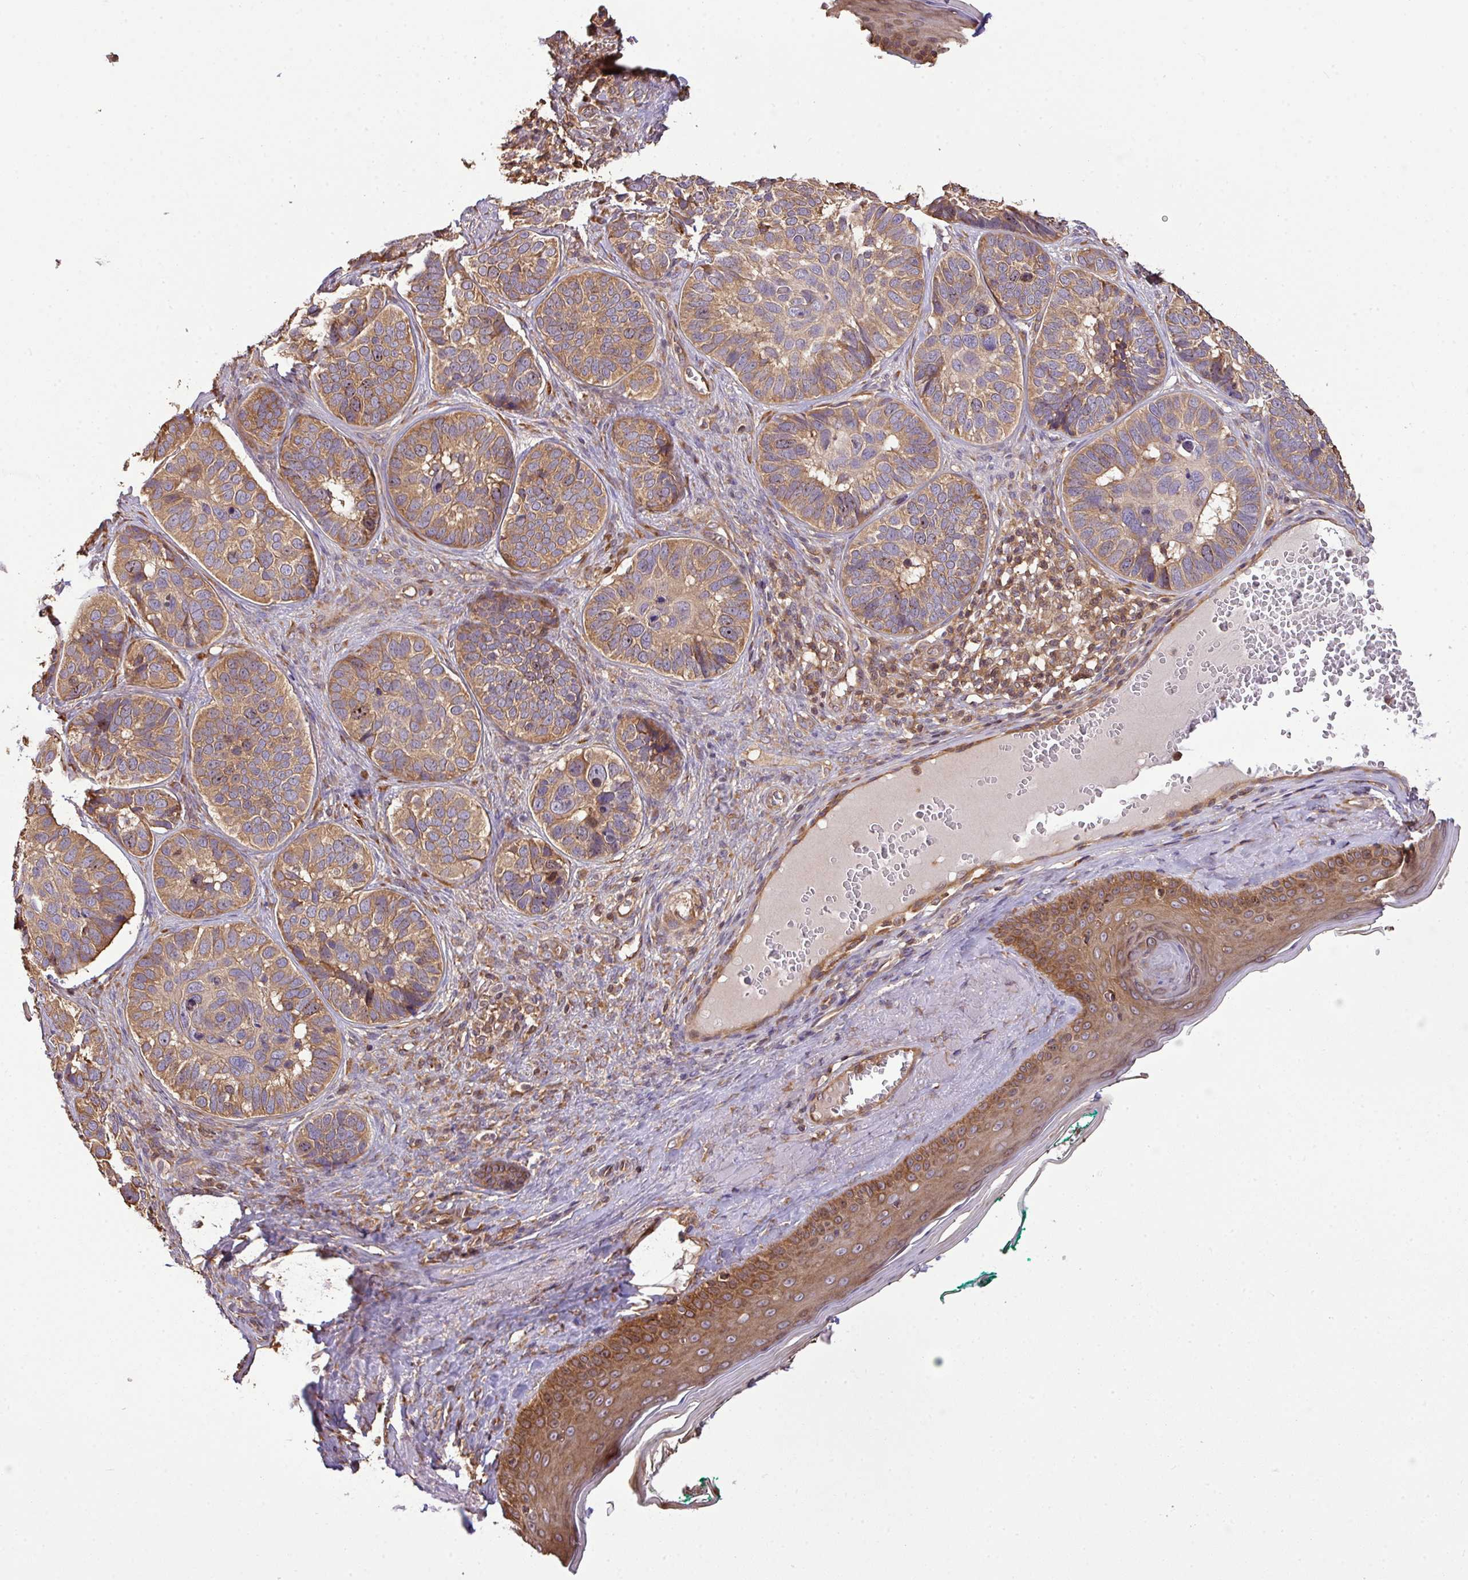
{"staining": {"intensity": "moderate", "quantity": ">75%", "location": "cytoplasmic/membranous"}, "tissue": "skin cancer", "cell_type": "Tumor cells", "image_type": "cancer", "snomed": [{"axis": "morphology", "description": "Basal cell carcinoma"}, {"axis": "topography", "description": "Skin"}], "caption": "Immunohistochemical staining of skin cancer (basal cell carcinoma) reveals moderate cytoplasmic/membranous protein staining in about >75% of tumor cells.", "gene": "VENTX", "patient": {"sex": "male", "age": 62}}